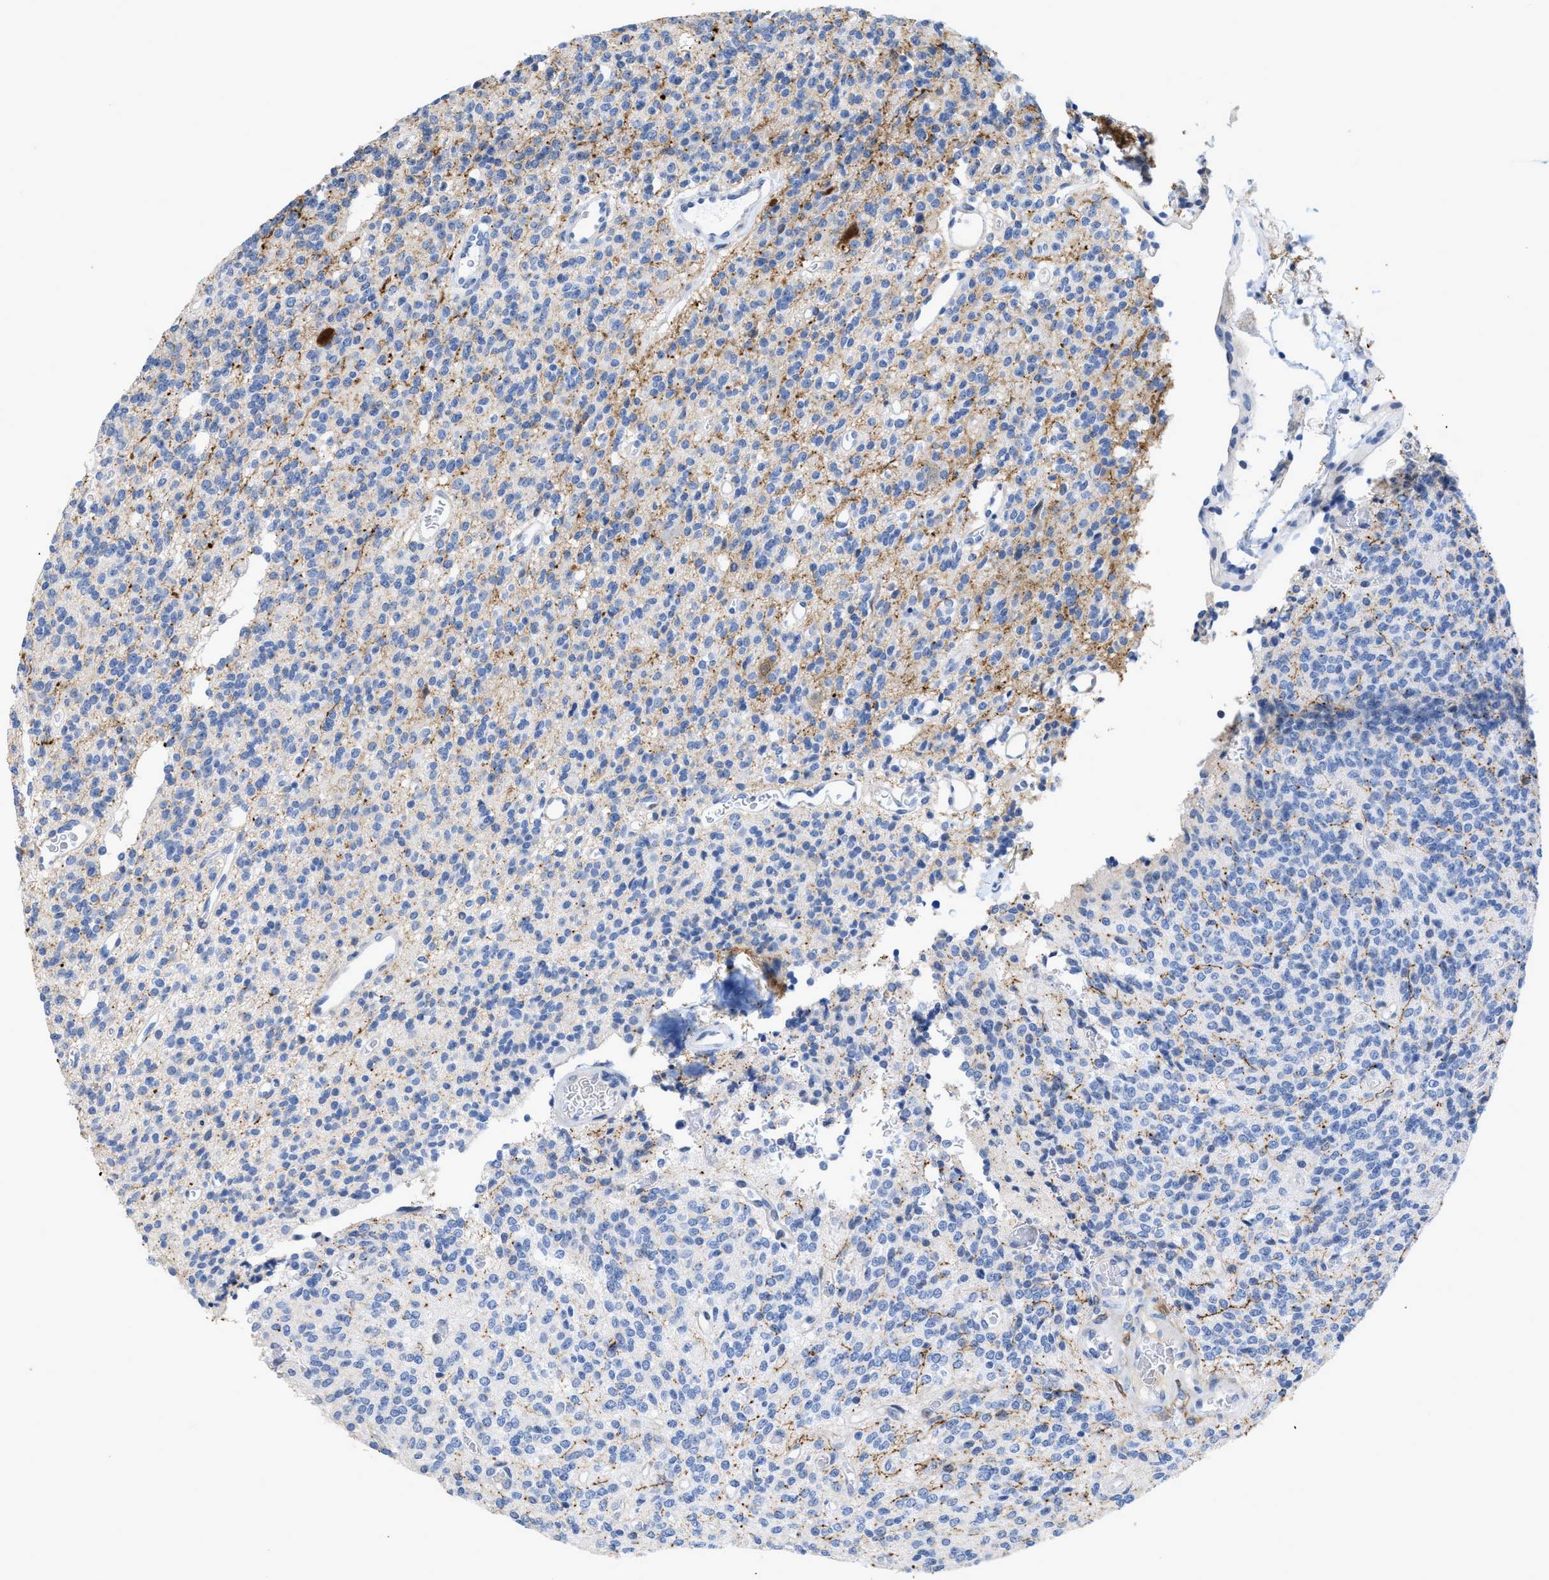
{"staining": {"intensity": "negative", "quantity": "none", "location": "none"}, "tissue": "glioma", "cell_type": "Tumor cells", "image_type": "cancer", "snomed": [{"axis": "morphology", "description": "Glioma, malignant, High grade"}, {"axis": "topography", "description": "Brain"}], "caption": "This histopathology image is of glioma stained with IHC to label a protein in brown with the nuclei are counter-stained blue. There is no positivity in tumor cells. The staining was performed using DAB (3,3'-diaminobenzidine) to visualize the protein expression in brown, while the nuclei were stained in blue with hematoxylin (Magnification: 20x).", "gene": "CRYM", "patient": {"sex": "male", "age": 34}}